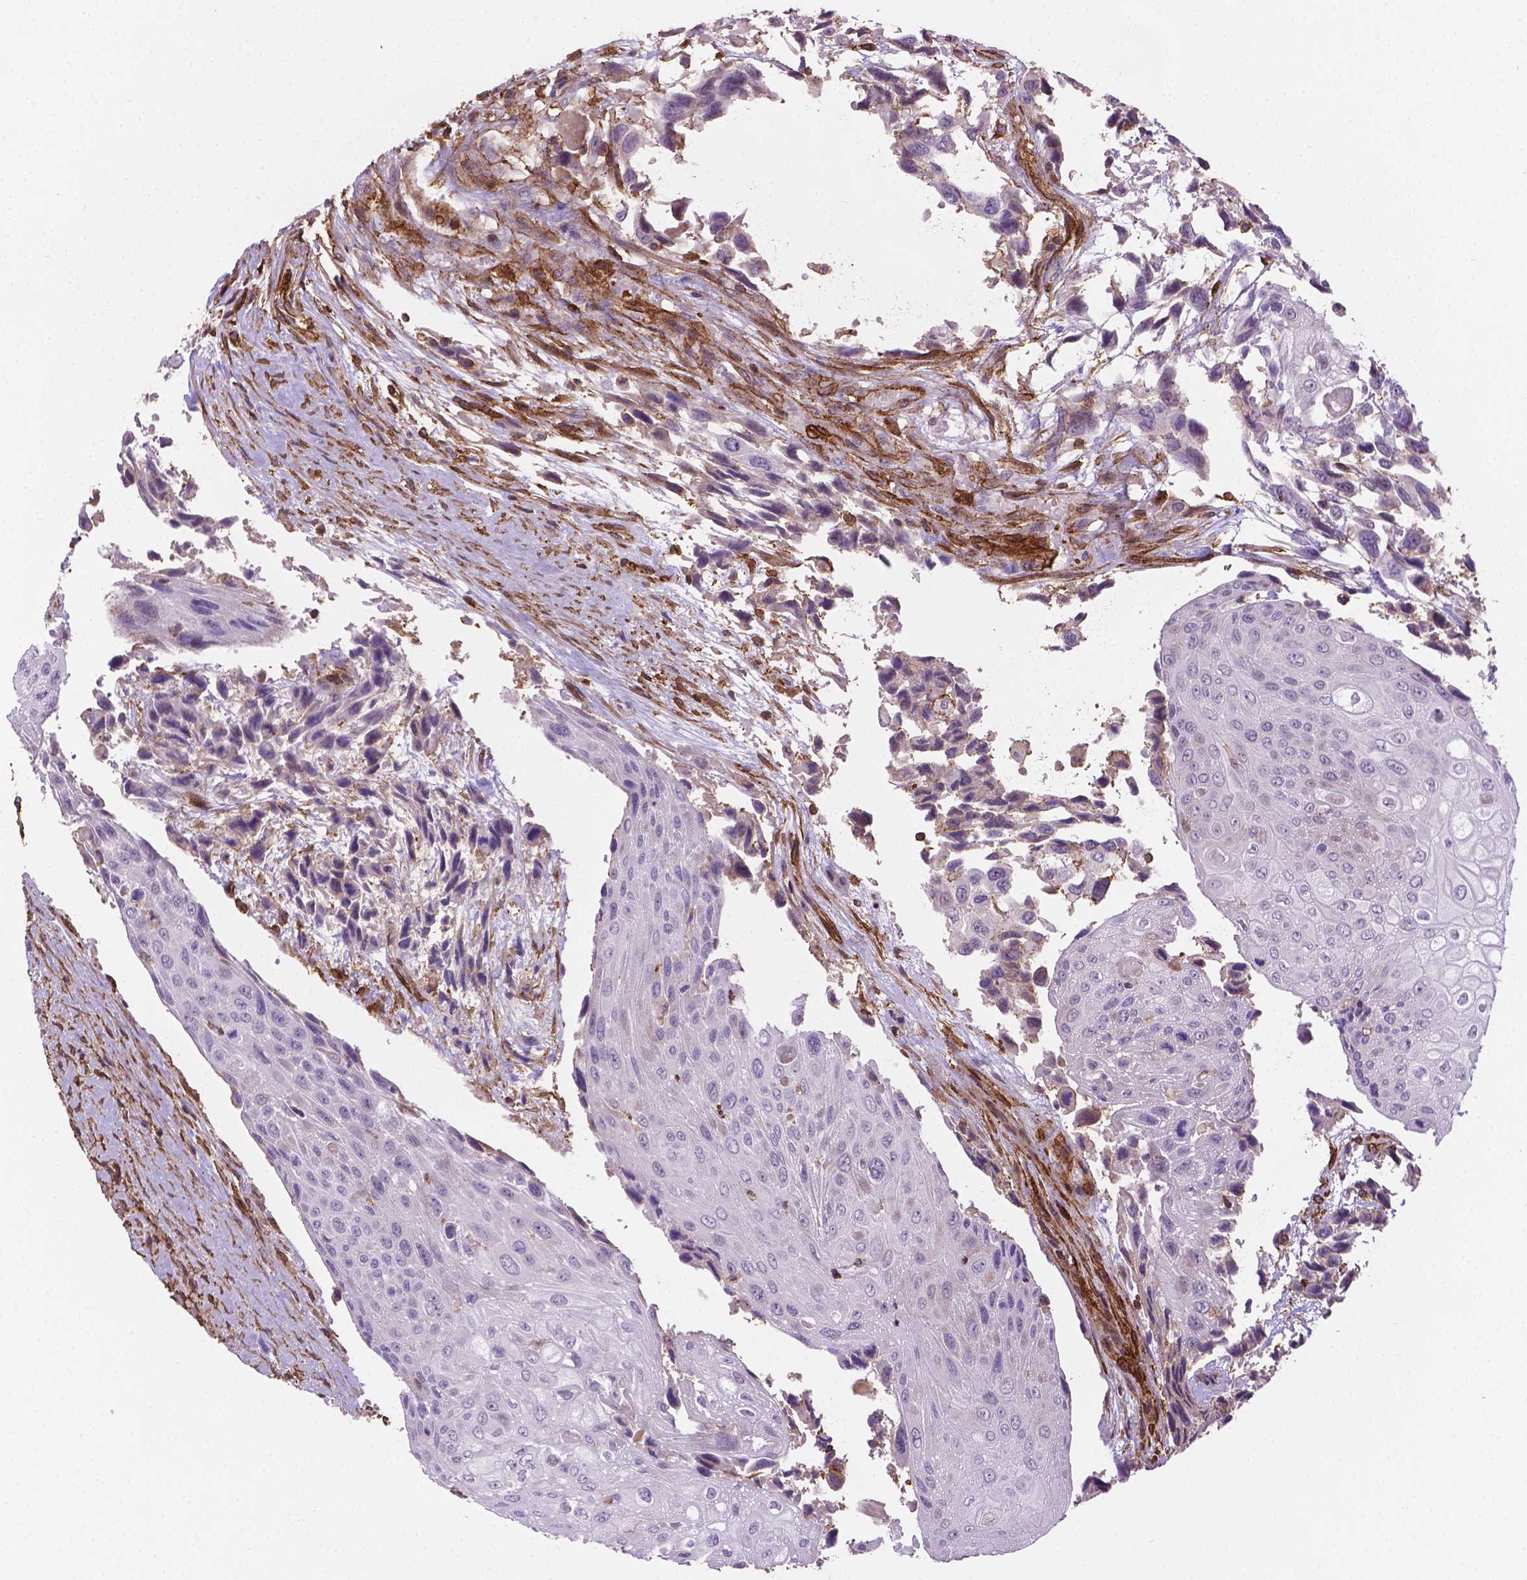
{"staining": {"intensity": "negative", "quantity": "none", "location": "none"}, "tissue": "urothelial cancer", "cell_type": "Tumor cells", "image_type": "cancer", "snomed": [{"axis": "morphology", "description": "Urothelial carcinoma, High grade"}, {"axis": "topography", "description": "Urinary bladder"}], "caption": "Tumor cells show no significant expression in high-grade urothelial carcinoma. (Brightfield microscopy of DAB immunohistochemistry (IHC) at high magnification).", "gene": "ACAD10", "patient": {"sex": "female", "age": 70}}